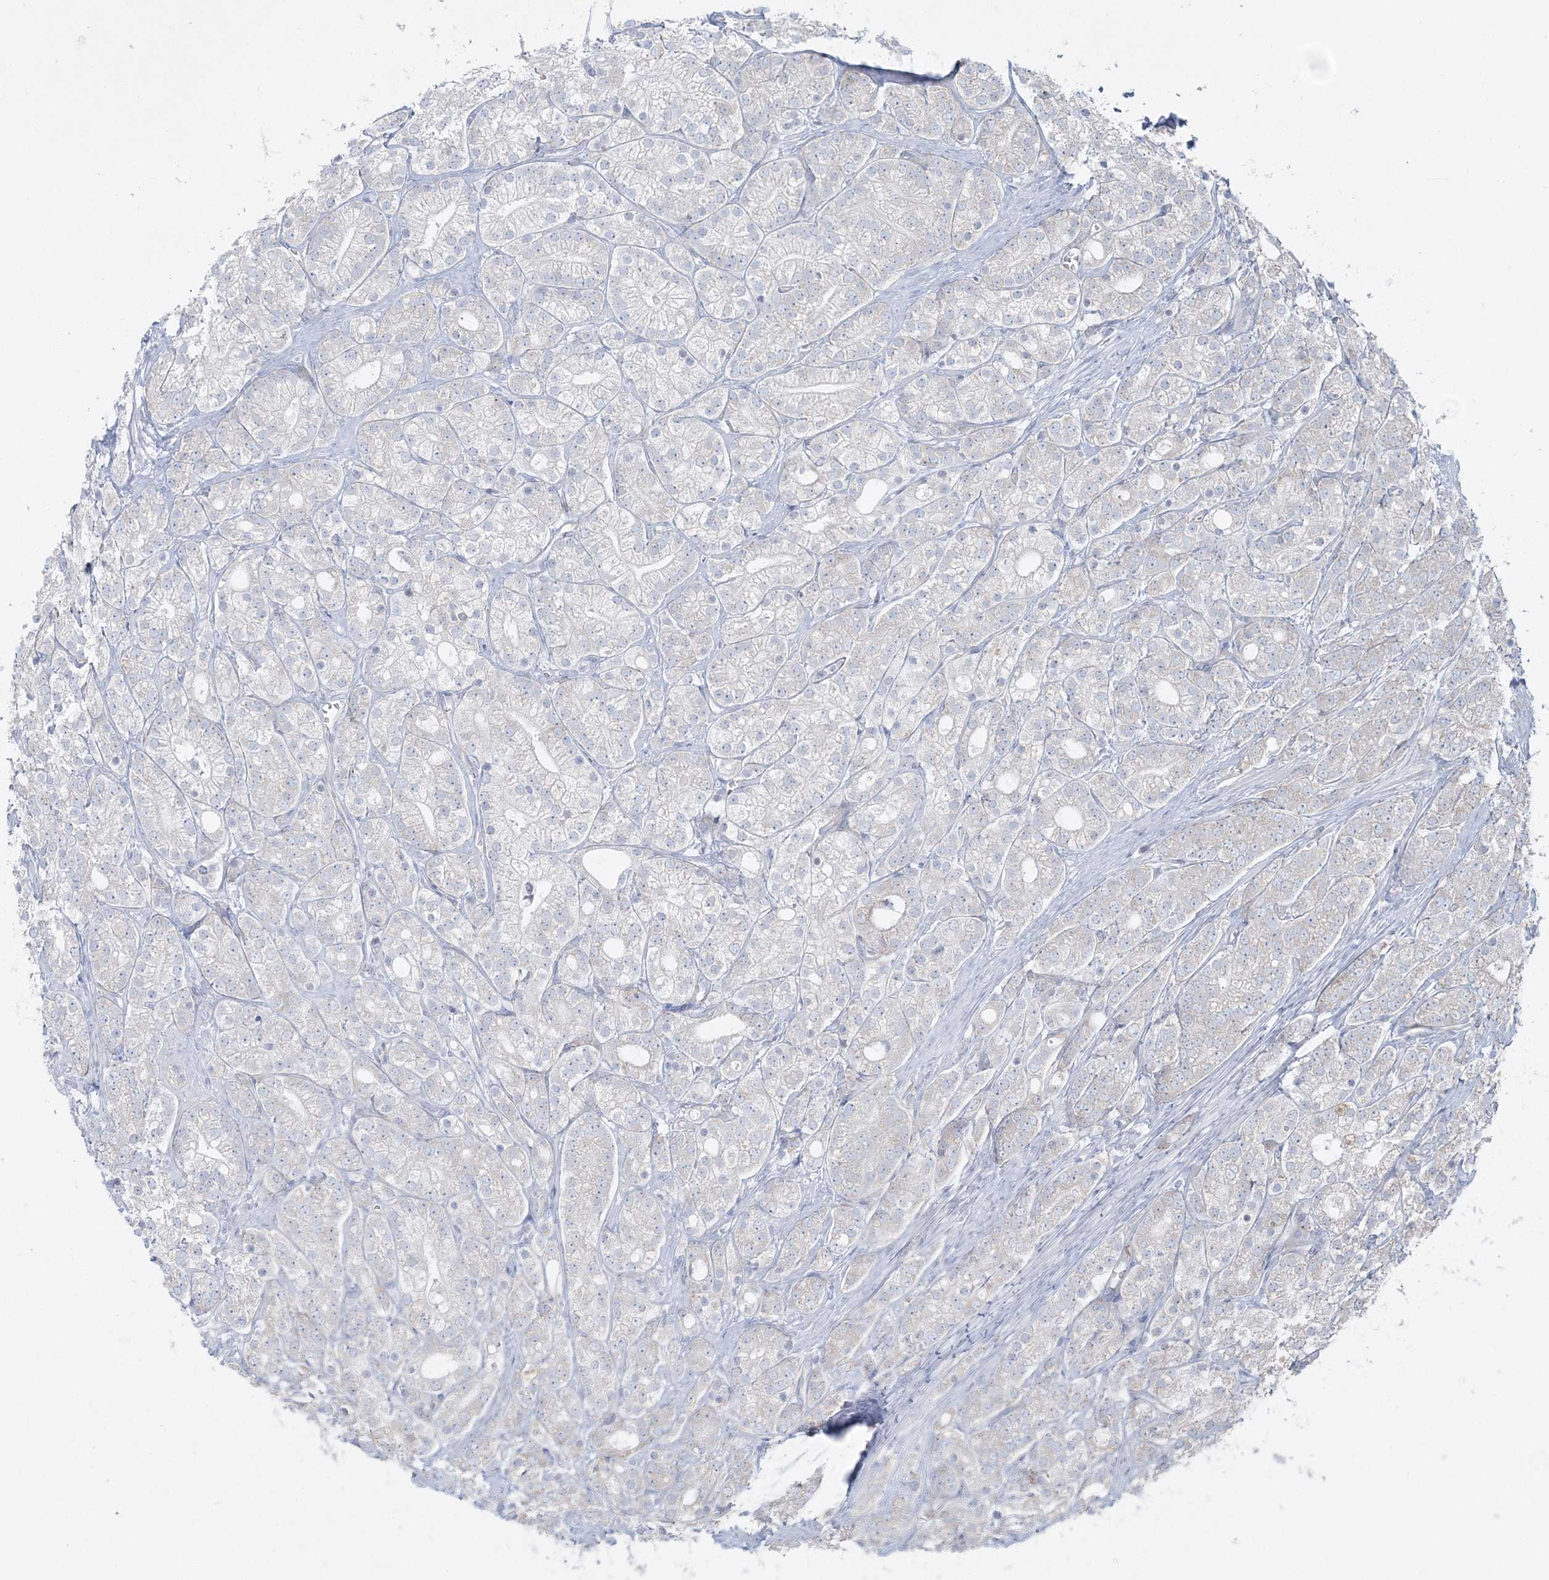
{"staining": {"intensity": "negative", "quantity": "none", "location": "none"}, "tissue": "prostate cancer", "cell_type": "Tumor cells", "image_type": "cancer", "snomed": [{"axis": "morphology", "description": "Adenocarcinoma, High grade"}, {"axis": "topography", "description": "Prostate"}], "caption": "Immunohistochemistry of prostate high-grade adenocarcinoma displays no positivity in tumor cells.", "gene": "CCNJ", "patient": {"sex": "male", "age": 57}}